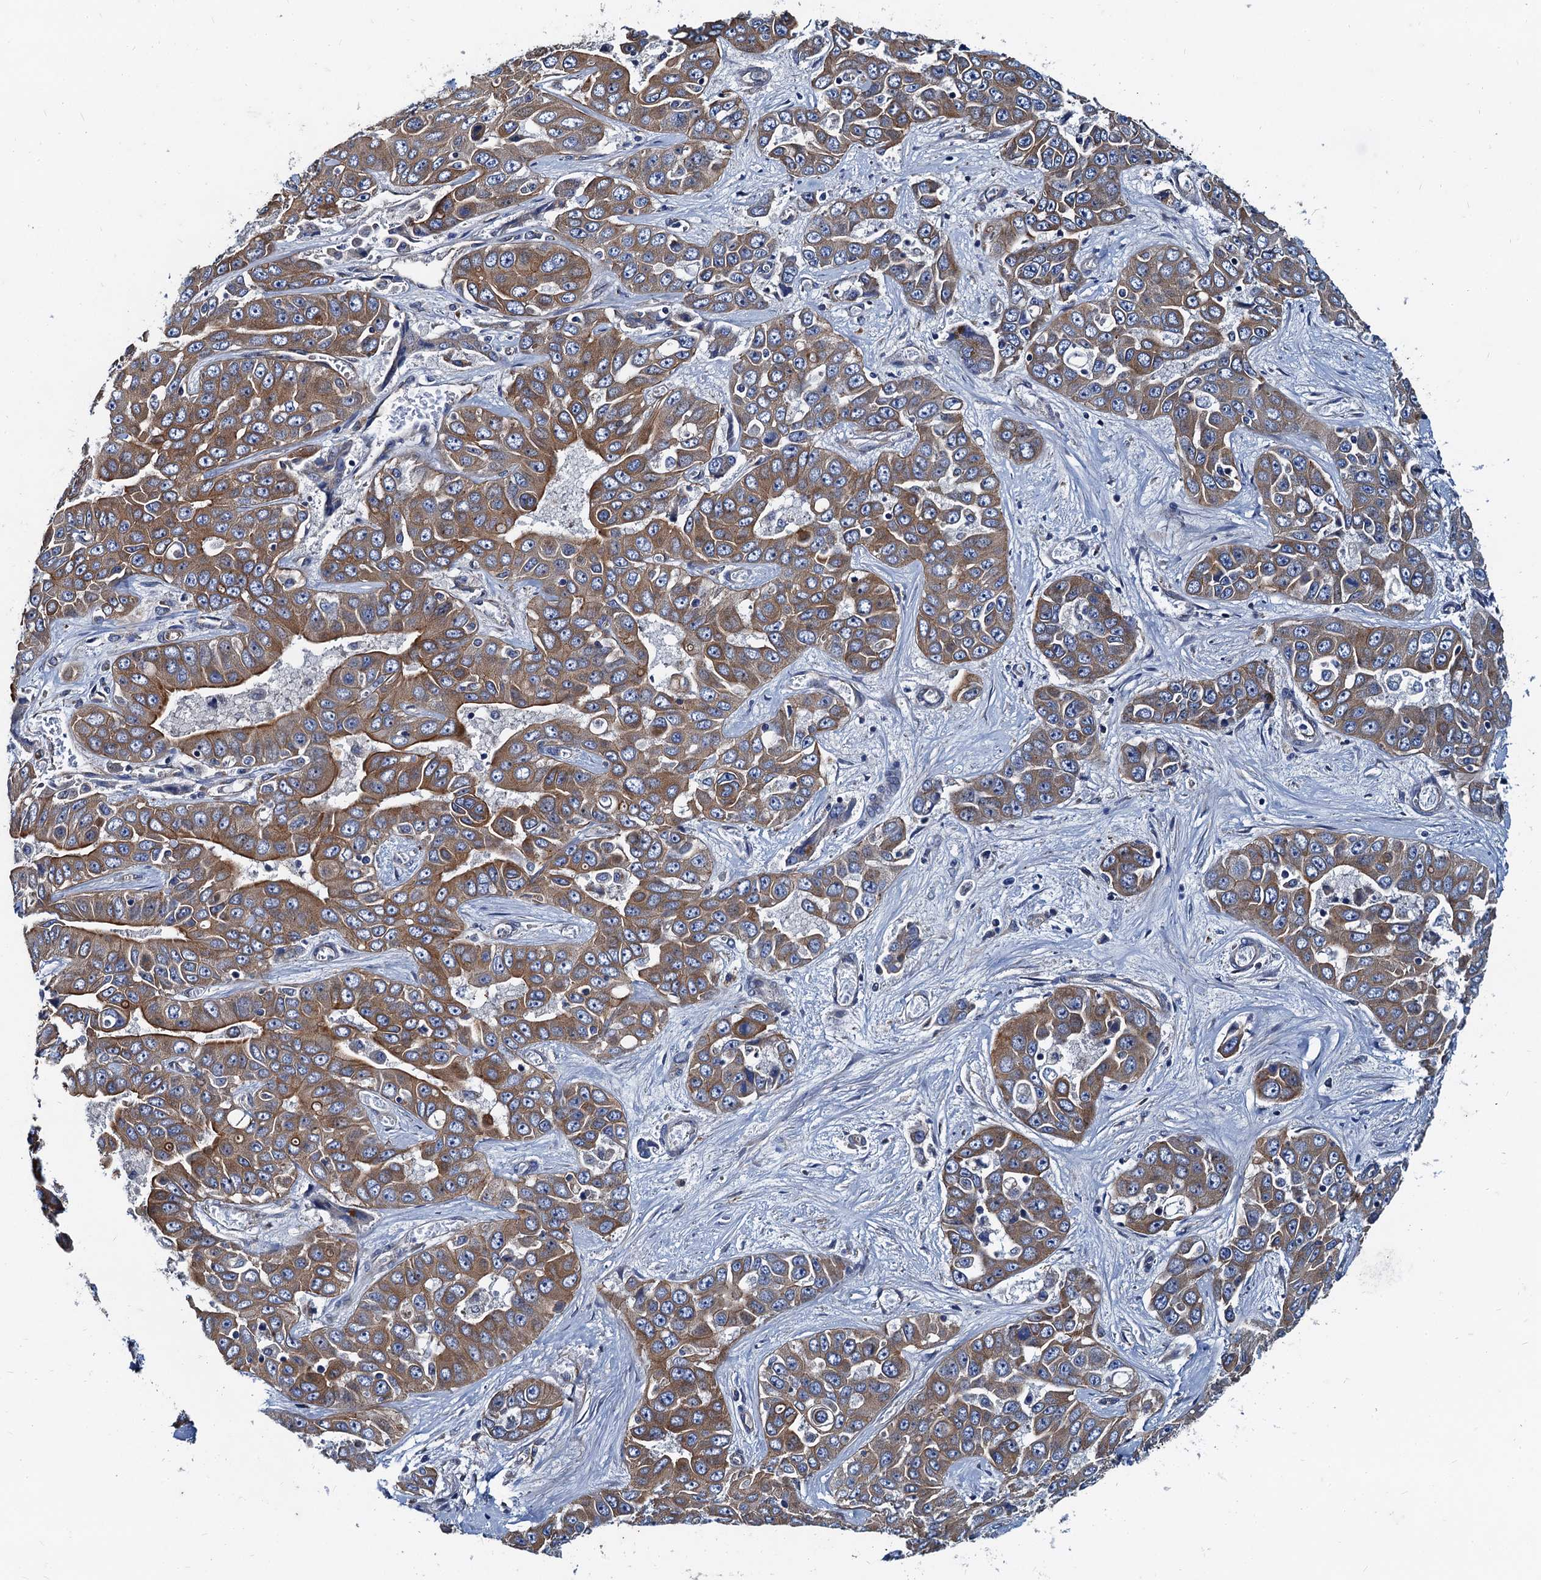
{"staining": {"intensity": "moderate", "quantity": ">75%", "location": "cytoplasmic/membranous"}, "tissue": "liver cancer", "cell_type": "Tumor cells", "image_type": "cancer", "snomed": [{"axis": "morphology", "description": "Cholangiocarcinoma"}, {"axis": "topography", "description": "Liver"}], "caption": "Immunohistochemical staining of human liver cholangiocarcinoma exhibits medium levels of moderate cytoplasmic/membranous protein expression in about >75% of tumor cells.", "gene": "NGRN", "patient": {"sex": "female", "age": 52}}